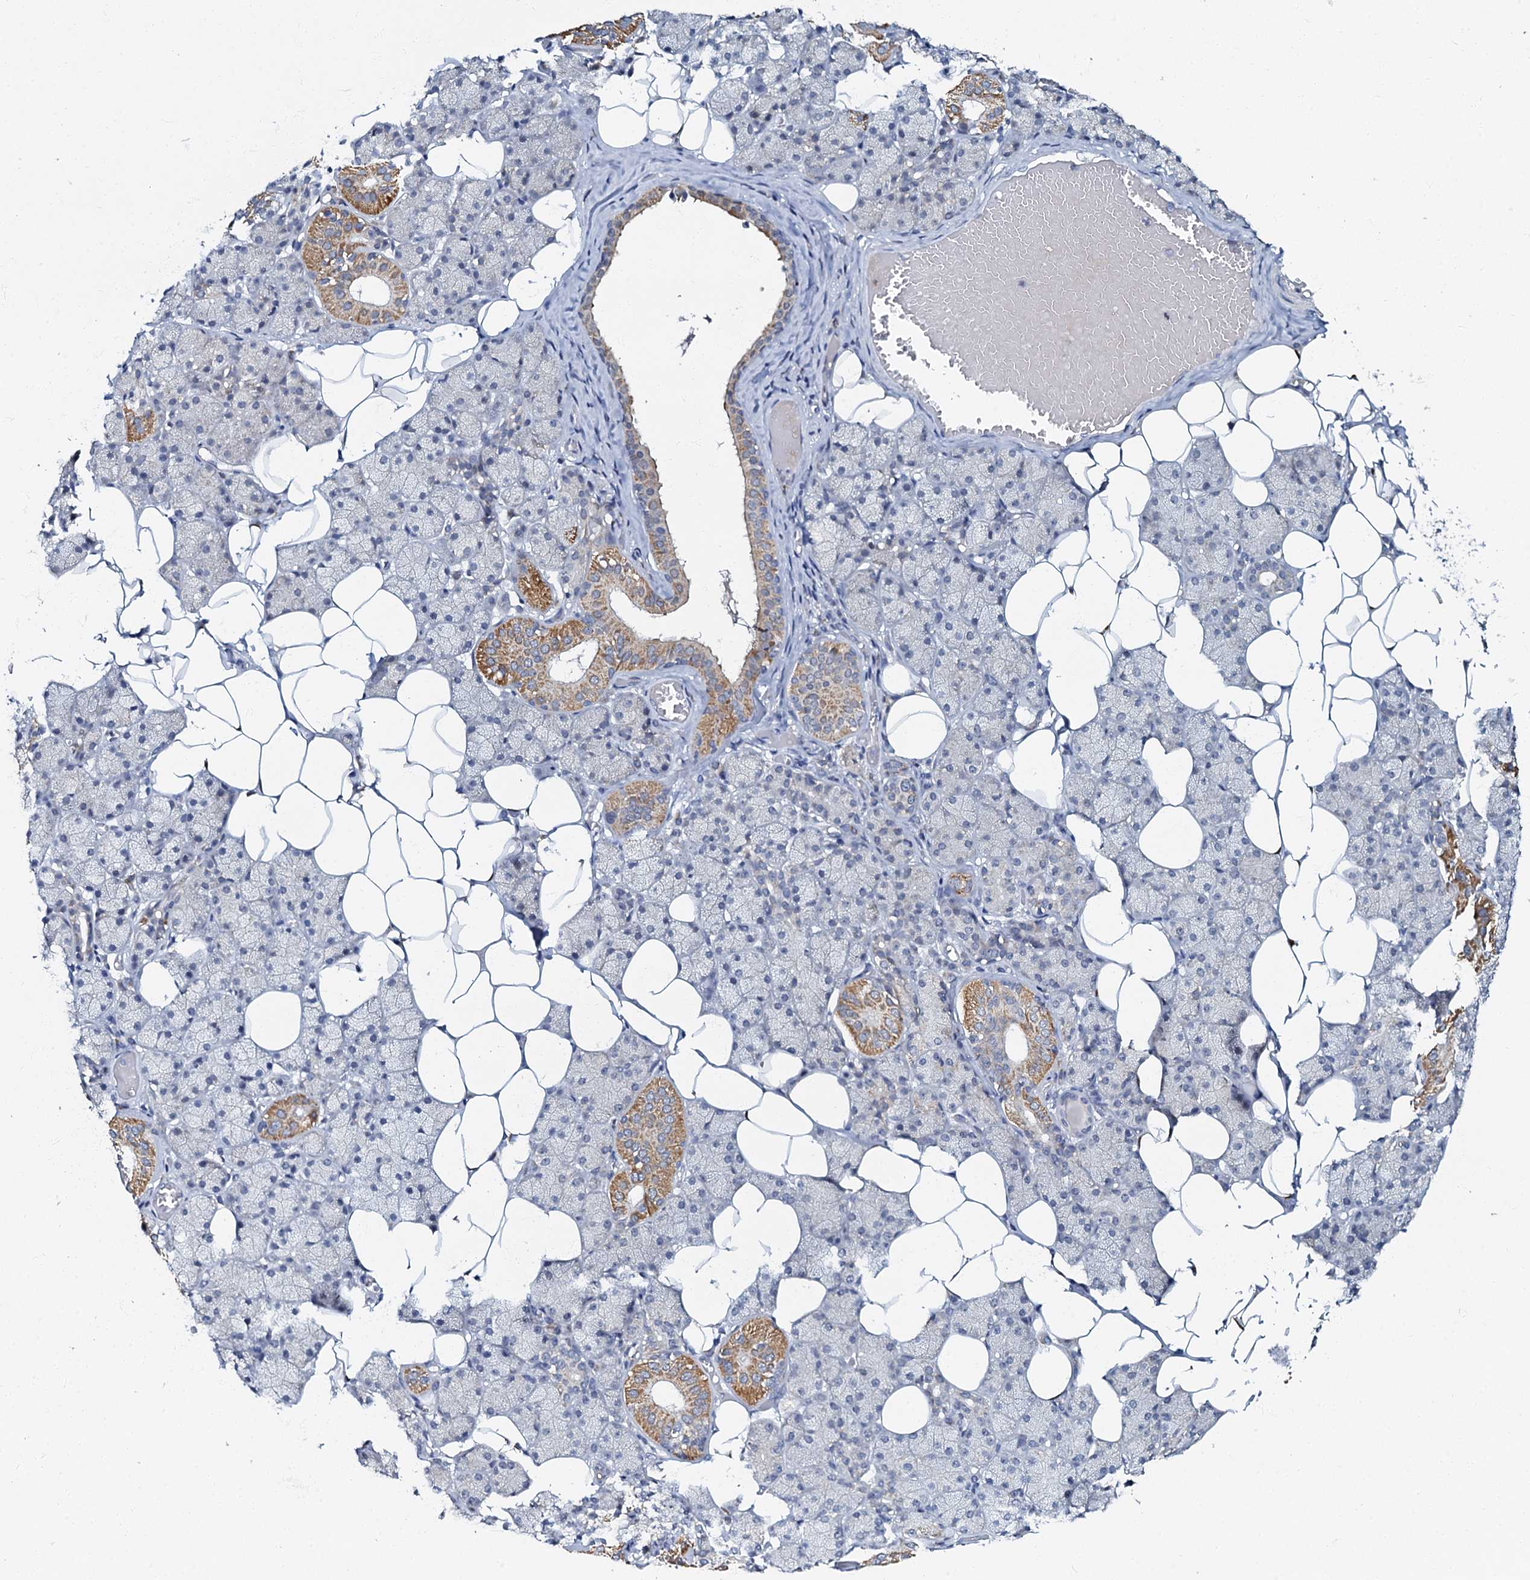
{"staining": {"intensity": "moderate", "quantity": "<25%", "location": "cytoplasmic/membranous"}, "tissue": "salivary gland", "cell_type": "Glandular cells", "image_type": "normal", "snomed": [{"axis": "morphology", "description": "Normal tissue, NOS"}, {"axis": "topography", "description": "Salivary gland"}], "caption": "A brown stain labels moderate cytoplasmic/membranous expression of a protein in glandular cells of benign salivary gland.", "gene": "MRPL51", "patient": {"sex": "female", "age": 33}}